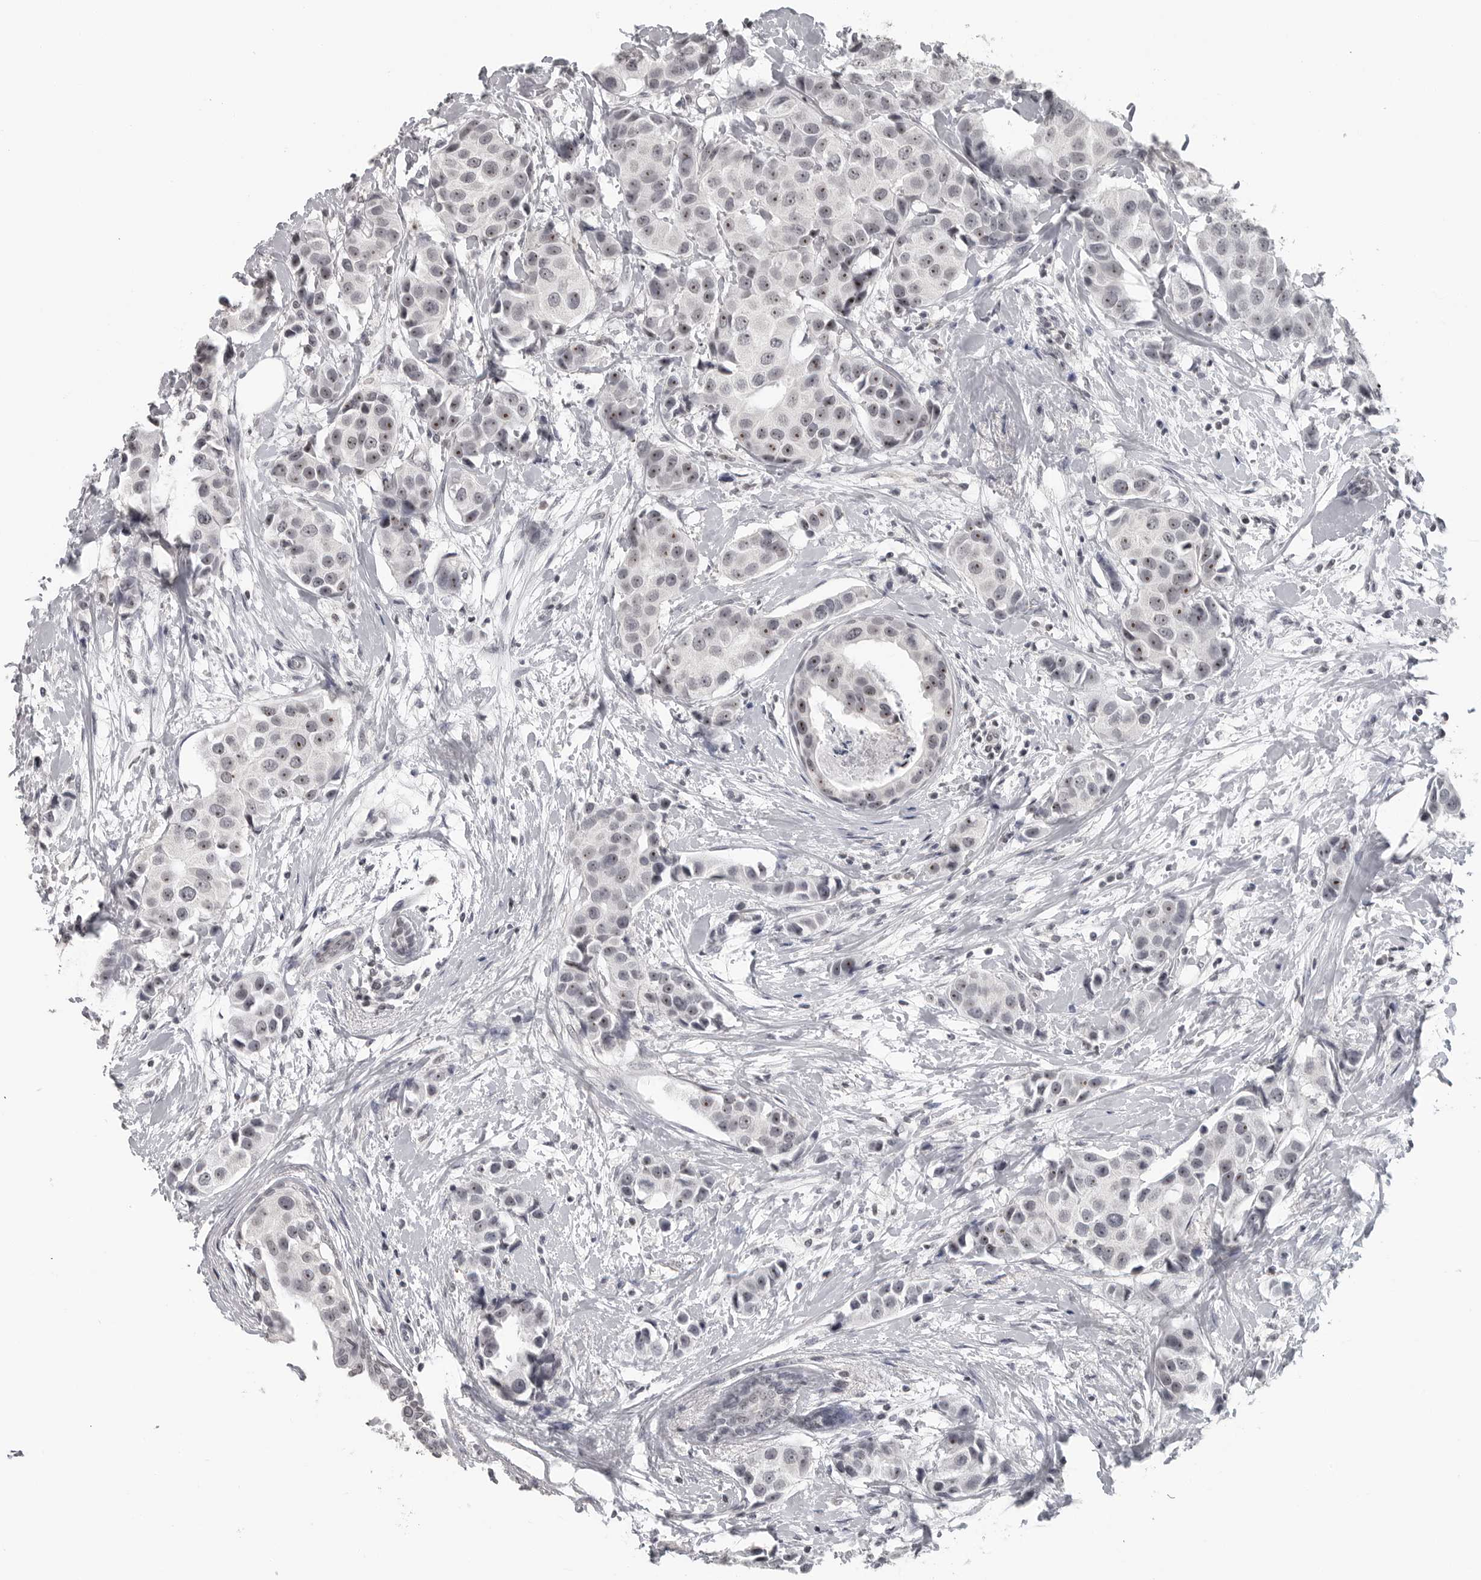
{"staining": {"intensity": "moderate", "quantity": ">75%", "location": "nuclear"}, "tissue": "breast cancer", "cell_type": "Tumor cells", "image_type": "cancer", "snomed": [{"axis": "morphology", "description": "Normal tissue, NOS"}, {"axis": "morphology", "description": "Duct carcinoma"}, {"axis": "topography", "description": "Breast"}], "caption": "Human breast cancer stained with a protein marker exhibits moderate staining in tumor cells.", "gene": "DDX54", "patient": {"sex": "female", "age": 39}}